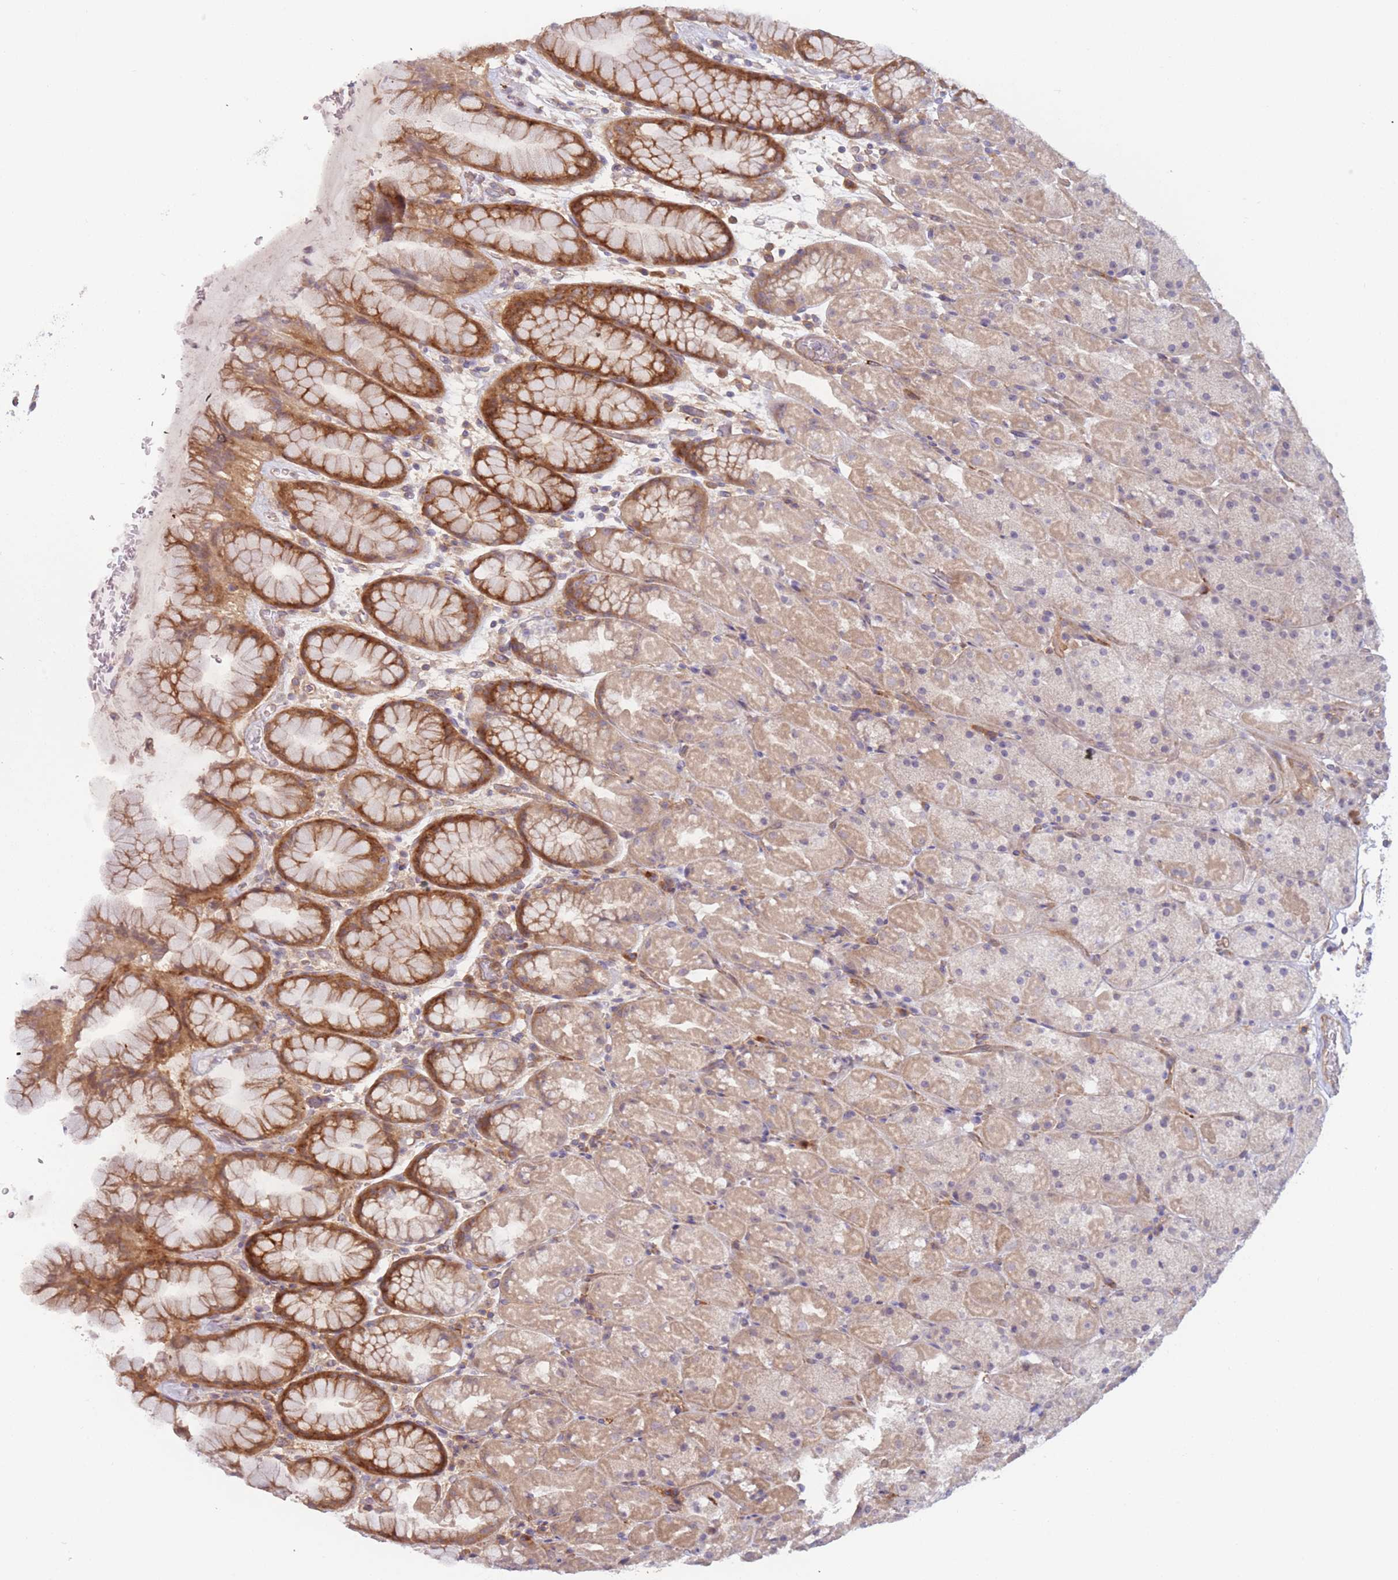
{"staining": {"intensity": "moderate", "quantity": ">75%", "location": "cytoplasmic/membranous"}, "tissue": "stomach", "cell_type": "Glandular cells", "image_type": "normal", "snomed": [{"axis": "morphology", "description": "Normal tissue, NOS"}, {"axis": "topography", "description": "Stomach, upper"}, {"axis": "topography", "description": "Stomach, lower"}], "caption": "Moderate cytoplasmic/membranous staining is appreciated in about >75% of glandular cells in unremarkable stomach.", "gene": "WDR93", "patient": {"sex": "male", "age": 67}}